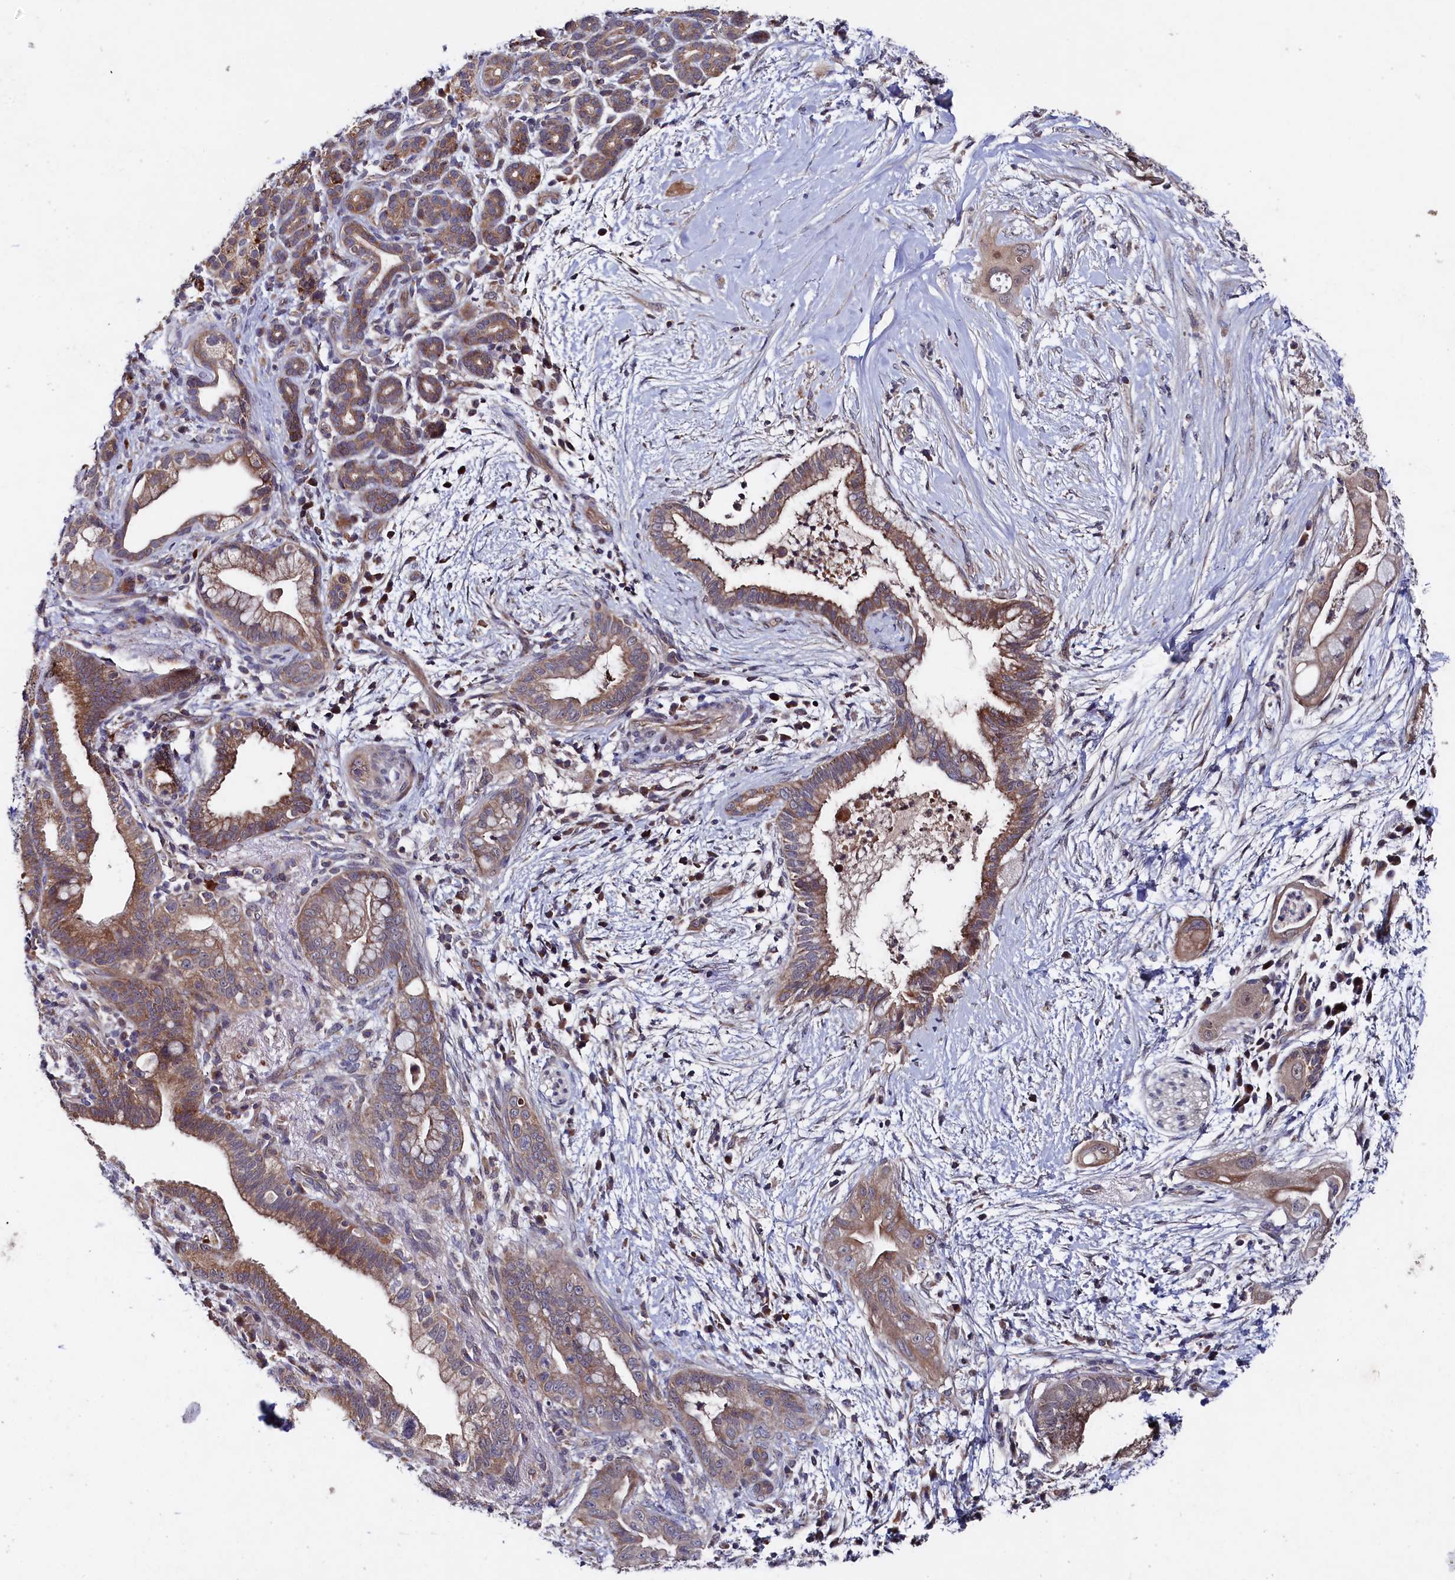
{"staining": {"intensity": "moderate", "quantity": ">75%", "location": "cytoplasmic/membranous"}, "tissue": "pancreatic cancer", "cell_type": "Tumor cells", "image_type": "cancer", "snomed": [{"axis": "morphology", "description": "Adenocarcinoma, NOS"}, {"axis": "topography", "description": "Pancreas"}], "caption": "Protein positivity by immunohistochemistry (IHC) exhibits moderate cytoplasmic/membranous expression in about >75% of tumor cells in pancreatic adenocarcinoma.", "gene": "SUPV3L1", "patient": {"sex": "male", "age": 59}}